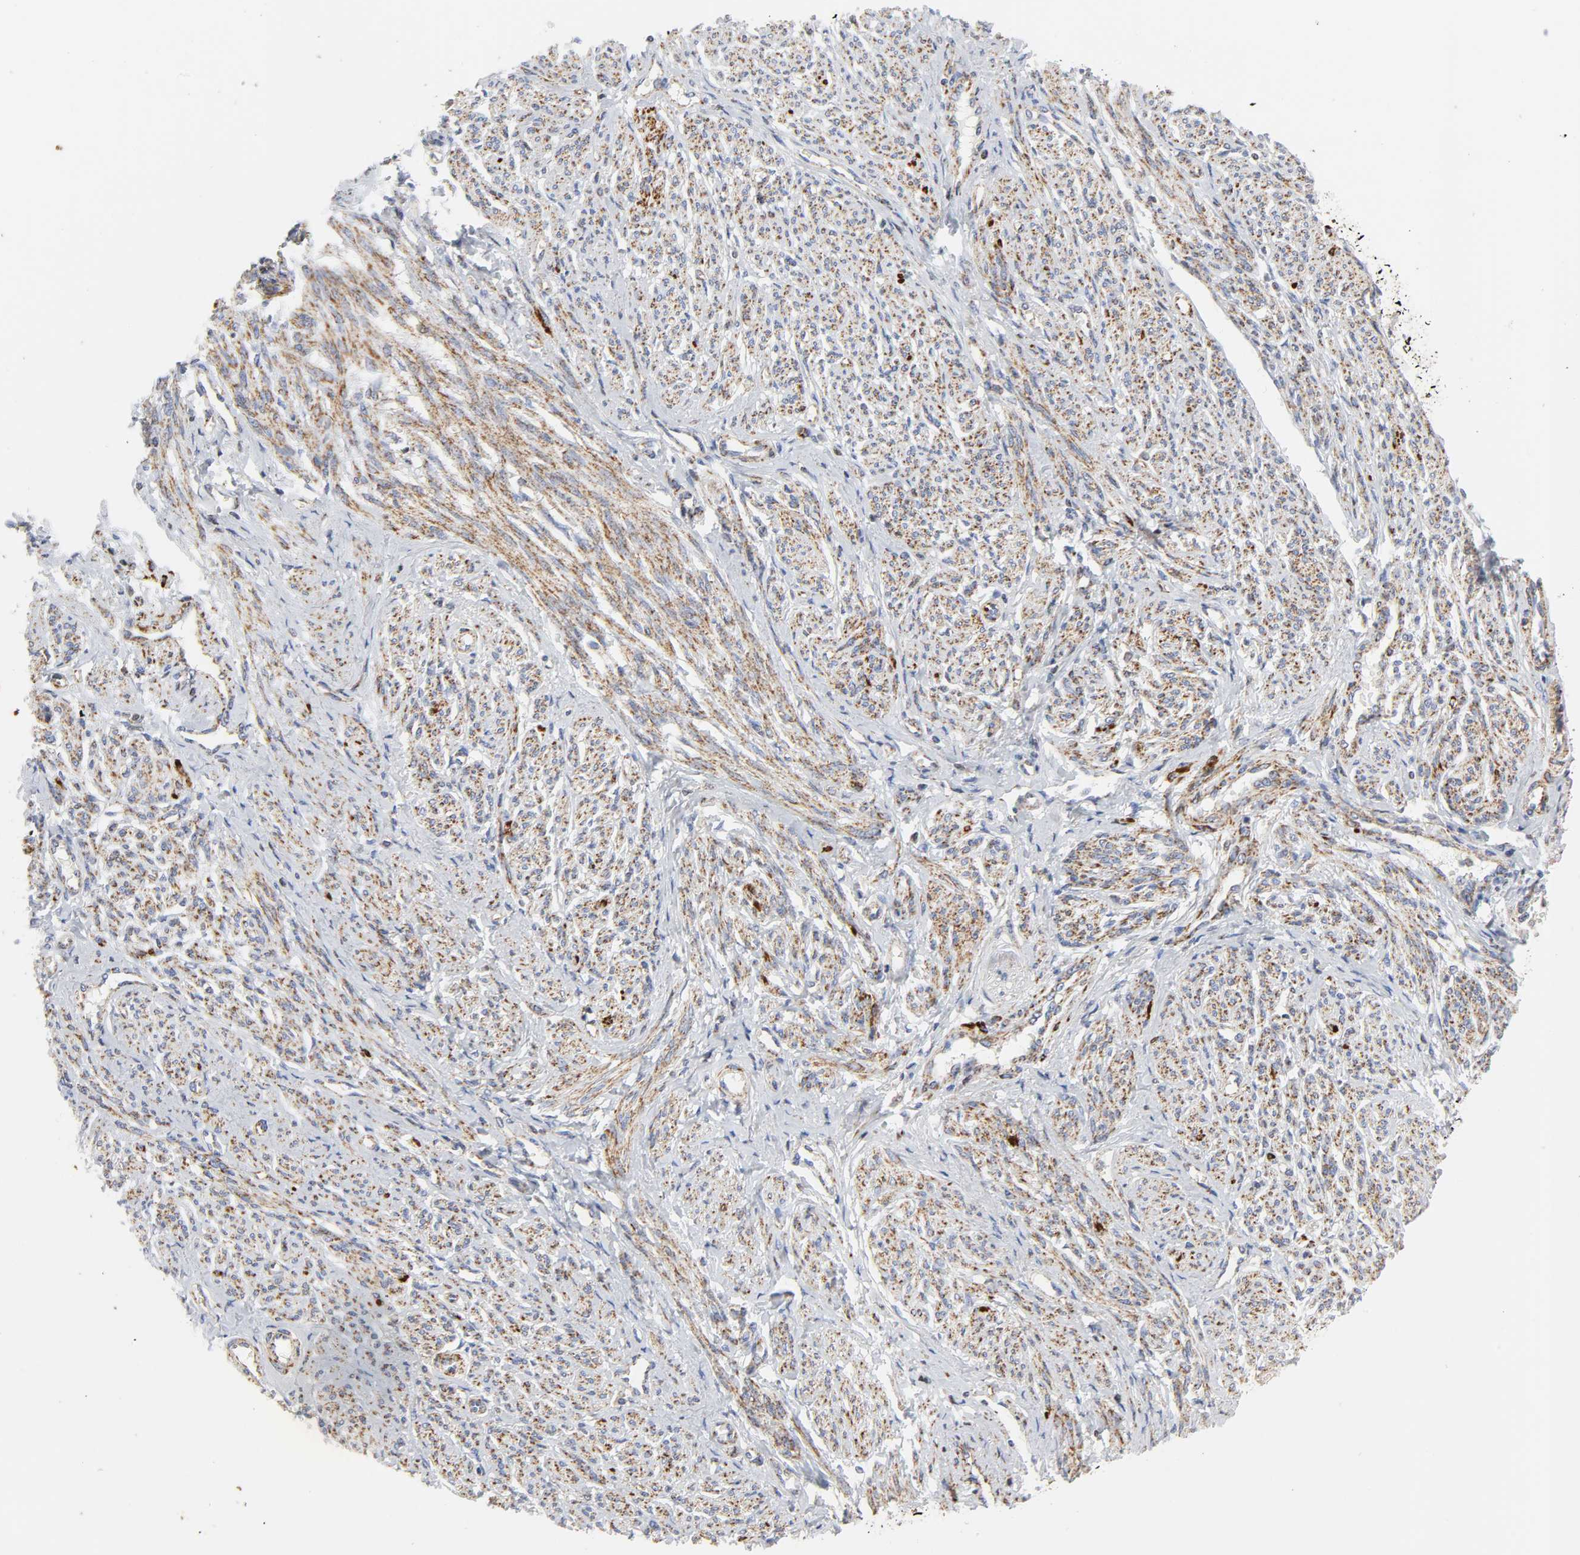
{"staining": {"intensity": "moderate", "quantity": ">75%", "location": "cytoplasmic/membranous"}, "tissue": "smooth muscle", "cell_type": "Smooth muscle cells", "image_type": "normal", "snomed": [{"axis": "morphology", "description": "Normal tissue, NOS"}, {"axis": "topography", "description": "Smooth muscle"}], "caption": "A photomicrograph of human smooth muscle stained for a protein displays moderate cytoplasmic/membranous brown staining in smooth muscle cells. (DAB = brown stain, brightfield microscopy at high magnification).", "gene": "CYCS", "patient": {"sex": "female", "age": 65}}